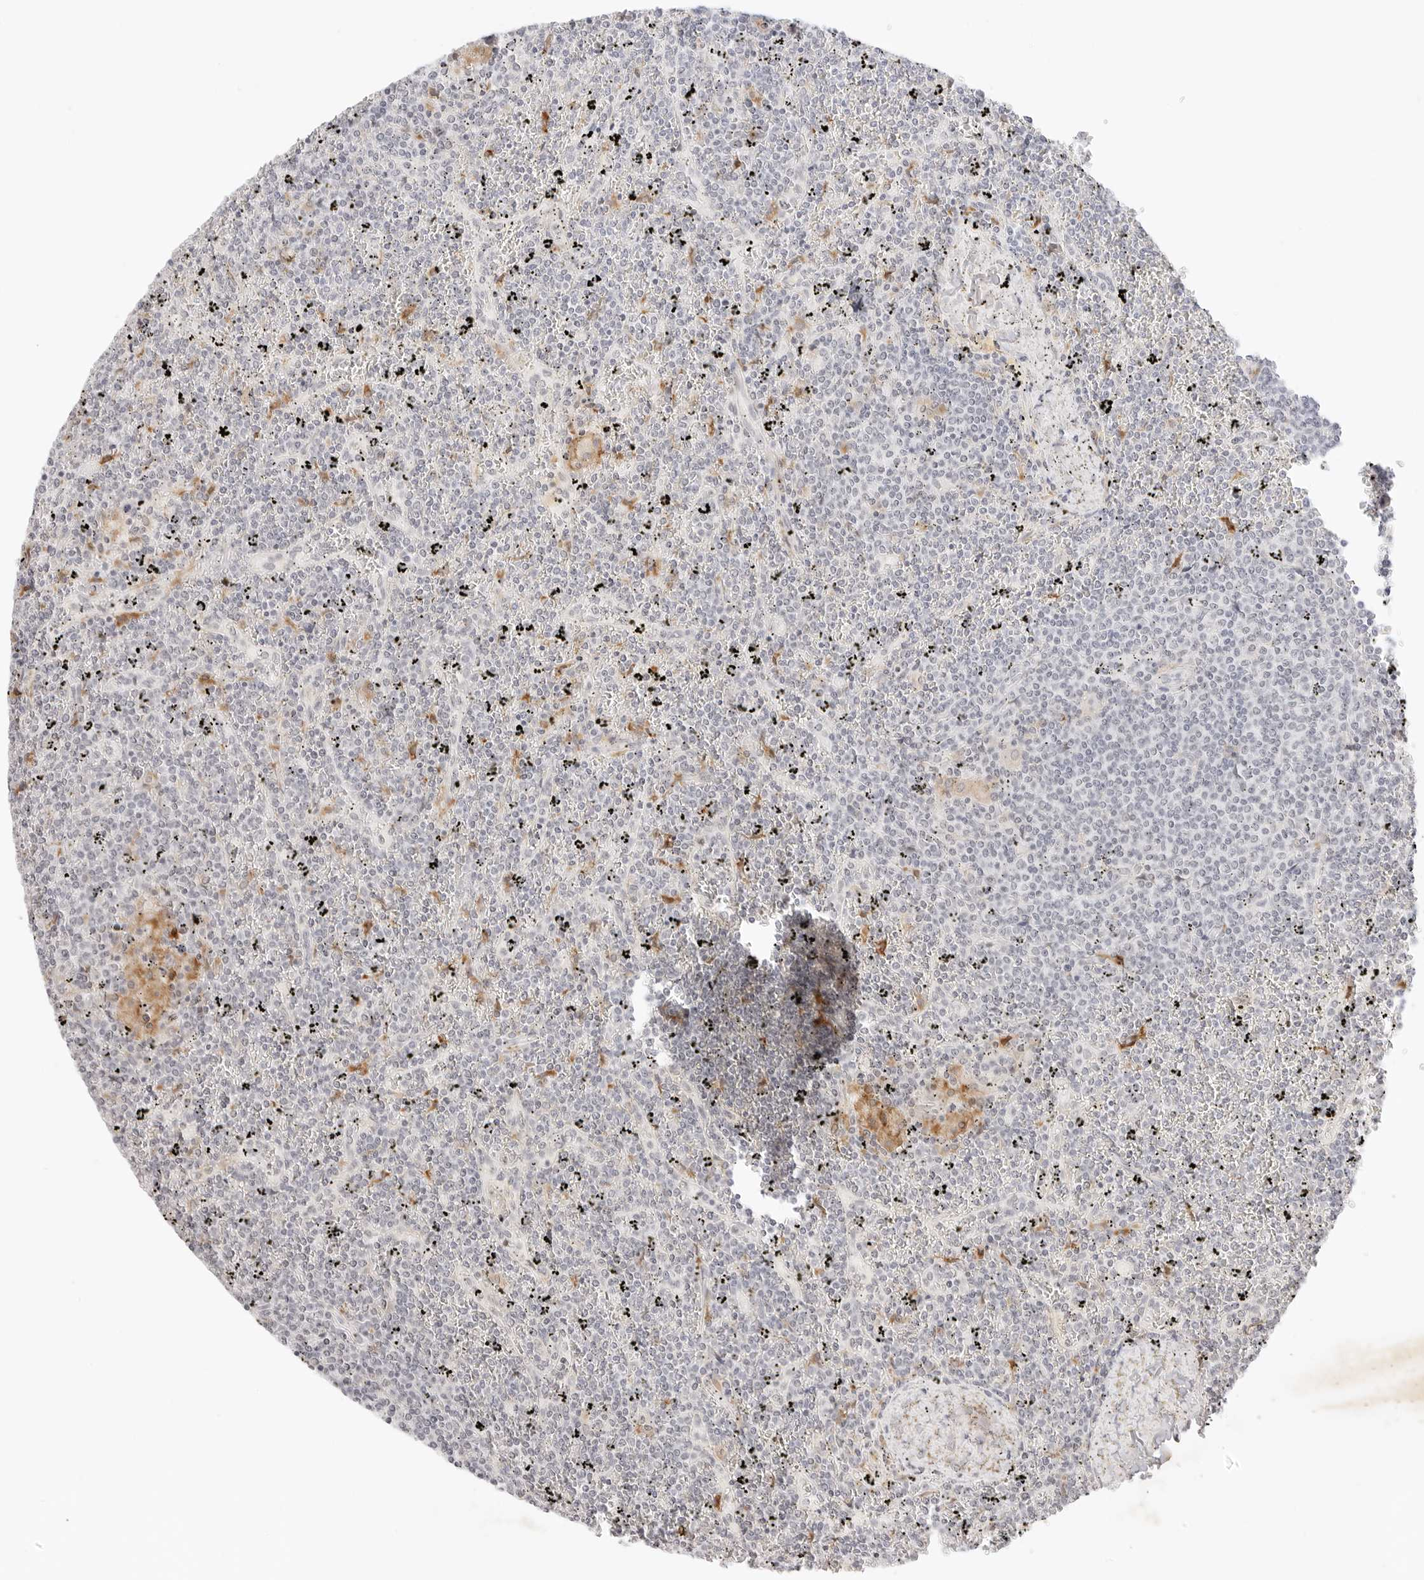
{"staining": {"intensity": "negative", "quantity": "none", "location": "none"}, "tissue": "lymphoma", "cell_type": "Tumor cells", "image_type": "cancer", "snomed": [{"axis": "morphology", "description": "Malignant lymphoma, non-Hodgkin's type, Low grade"}, {"axis": "topography", "description": "Spleen"}], "caption": "Malignant lymphoma, non-Hodgkin's type (low-grade) was stained to show a protein in brown. There is no significant positivity in tumor cells. (Immunohistochemistry, brightfield microscopy, high magnification).", "gene": "XKR4", "patient": {"sex": "female", "age": 19}}